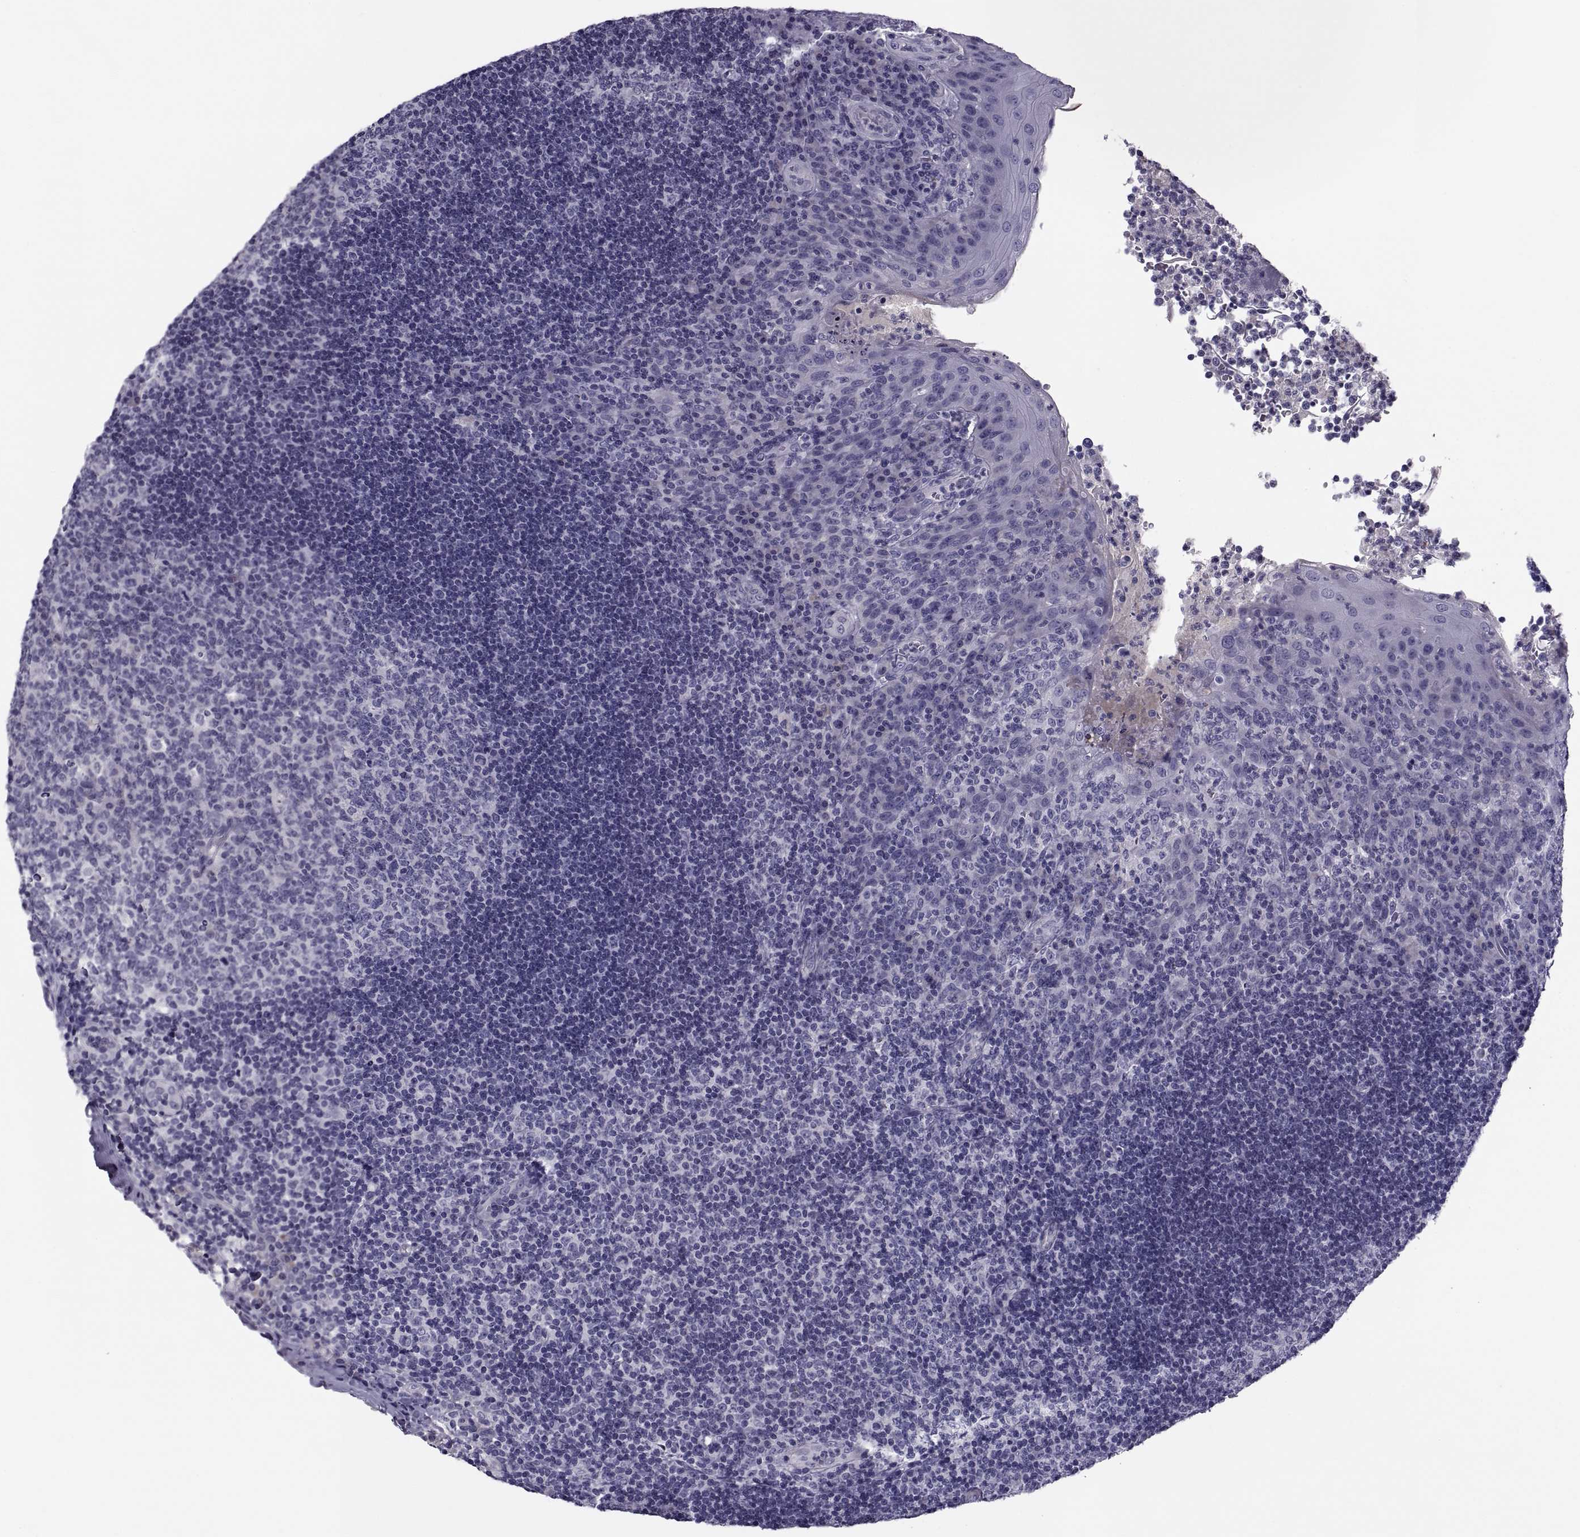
{"staining": {"intensity": "negative", "quantity": "none", "location": "none"}, "tissue": "tonsil", "cell_type": "Germinal center cells", "image_type": "normal", "snomed": [{"axis": "morphology", "description": "Normal tissue, NOS"}, {"axis": "topography", "description": "Tonsil"}], "caption": "Immunohistochemical staining of unremarkable human tonsil exhibits no significant positivity in germinal center cells. The staining was performed using DAB (3,3'-diaminobenzidine) to visualize the protein expression in brown, while the nuclei were stained in blue with hematoxylin (Magnification: 20x).", "gene": "PDZRN4", "patient": {"sex": "male", "age": 17}}